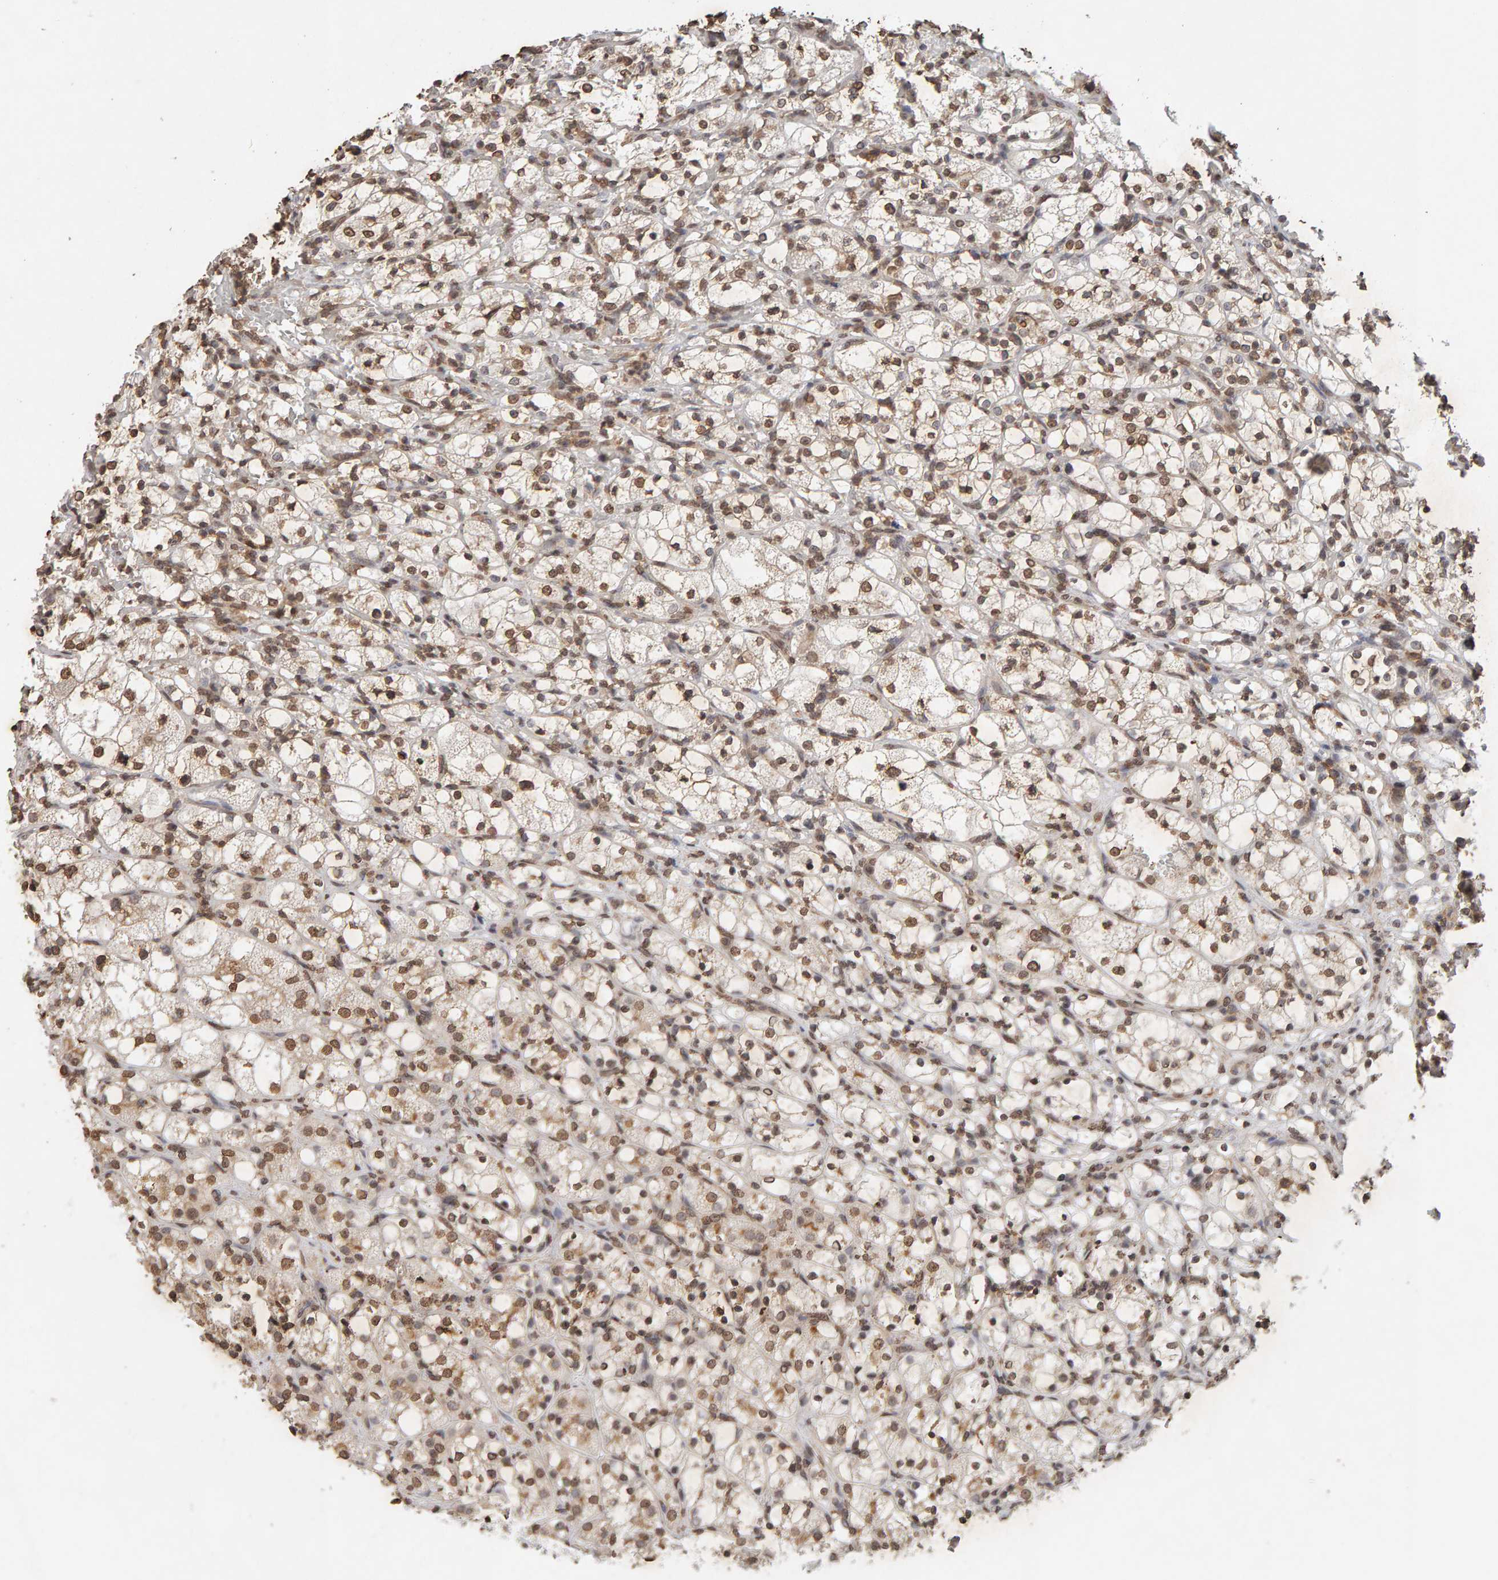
{"staining": {"intensity": "moderate", "quantity": ">75%", "location": "nuclear"}, "tissue": "renal cancer", "cell_type": "Tumor cells", "image_type": "cancer", "snomed": [{"axis": "morphology", "description": "Adenocarcinoma, NOS"}, {"axis": "topography", "description": "Kidney"}], "caption": "Renal adenocarcinoma stained with a brown dye displays moderate nuclear positive positivity in approximately >75% of tumor cells.", "gene": "DNAJB5", "patient": {"sex": "female", "age": 69}}